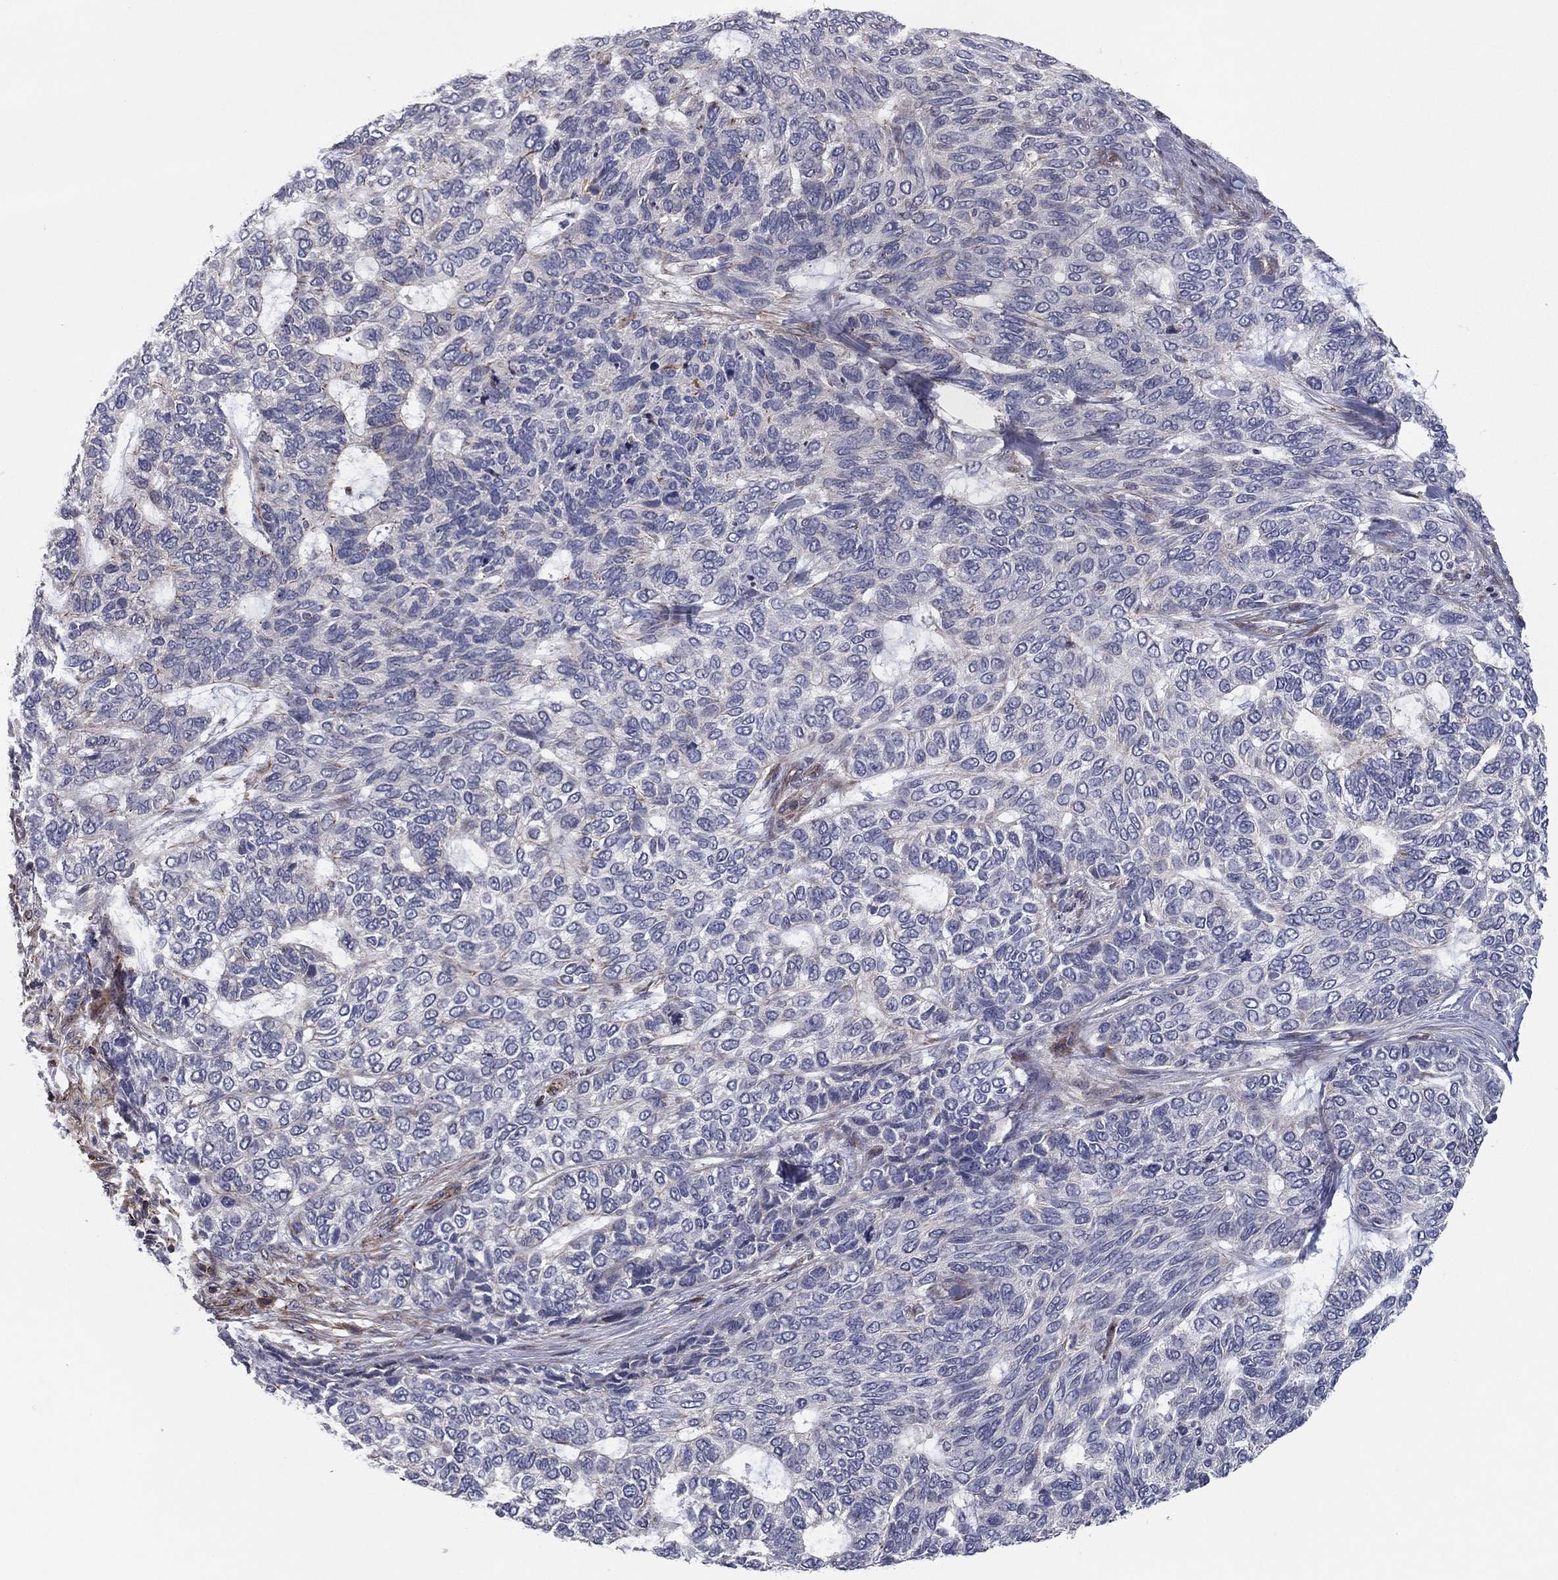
{"staining": {"intensity": "negative", "quantity": "none", "location": "none"}, "tissue": "skin cancer", "cell_type": "Tumor cells", "image_type": "cancer", "snomed": [{"axis": "morphology", "description": "Basal cell carcinoma"}, {"axis": "topography", "description": "Skin"}], "caption": "Tumor cells show no significant protein positivity in skin cancer (basal cell carcinoma). (Stains: DAB (3,3'-diaminobenzidine) IHC with hematoxylin counter stain, Microscopy: brightfield microscopy at high magnification).", "gene": "CLSTN1", "patient": {"sex": "female", "age": 65}}